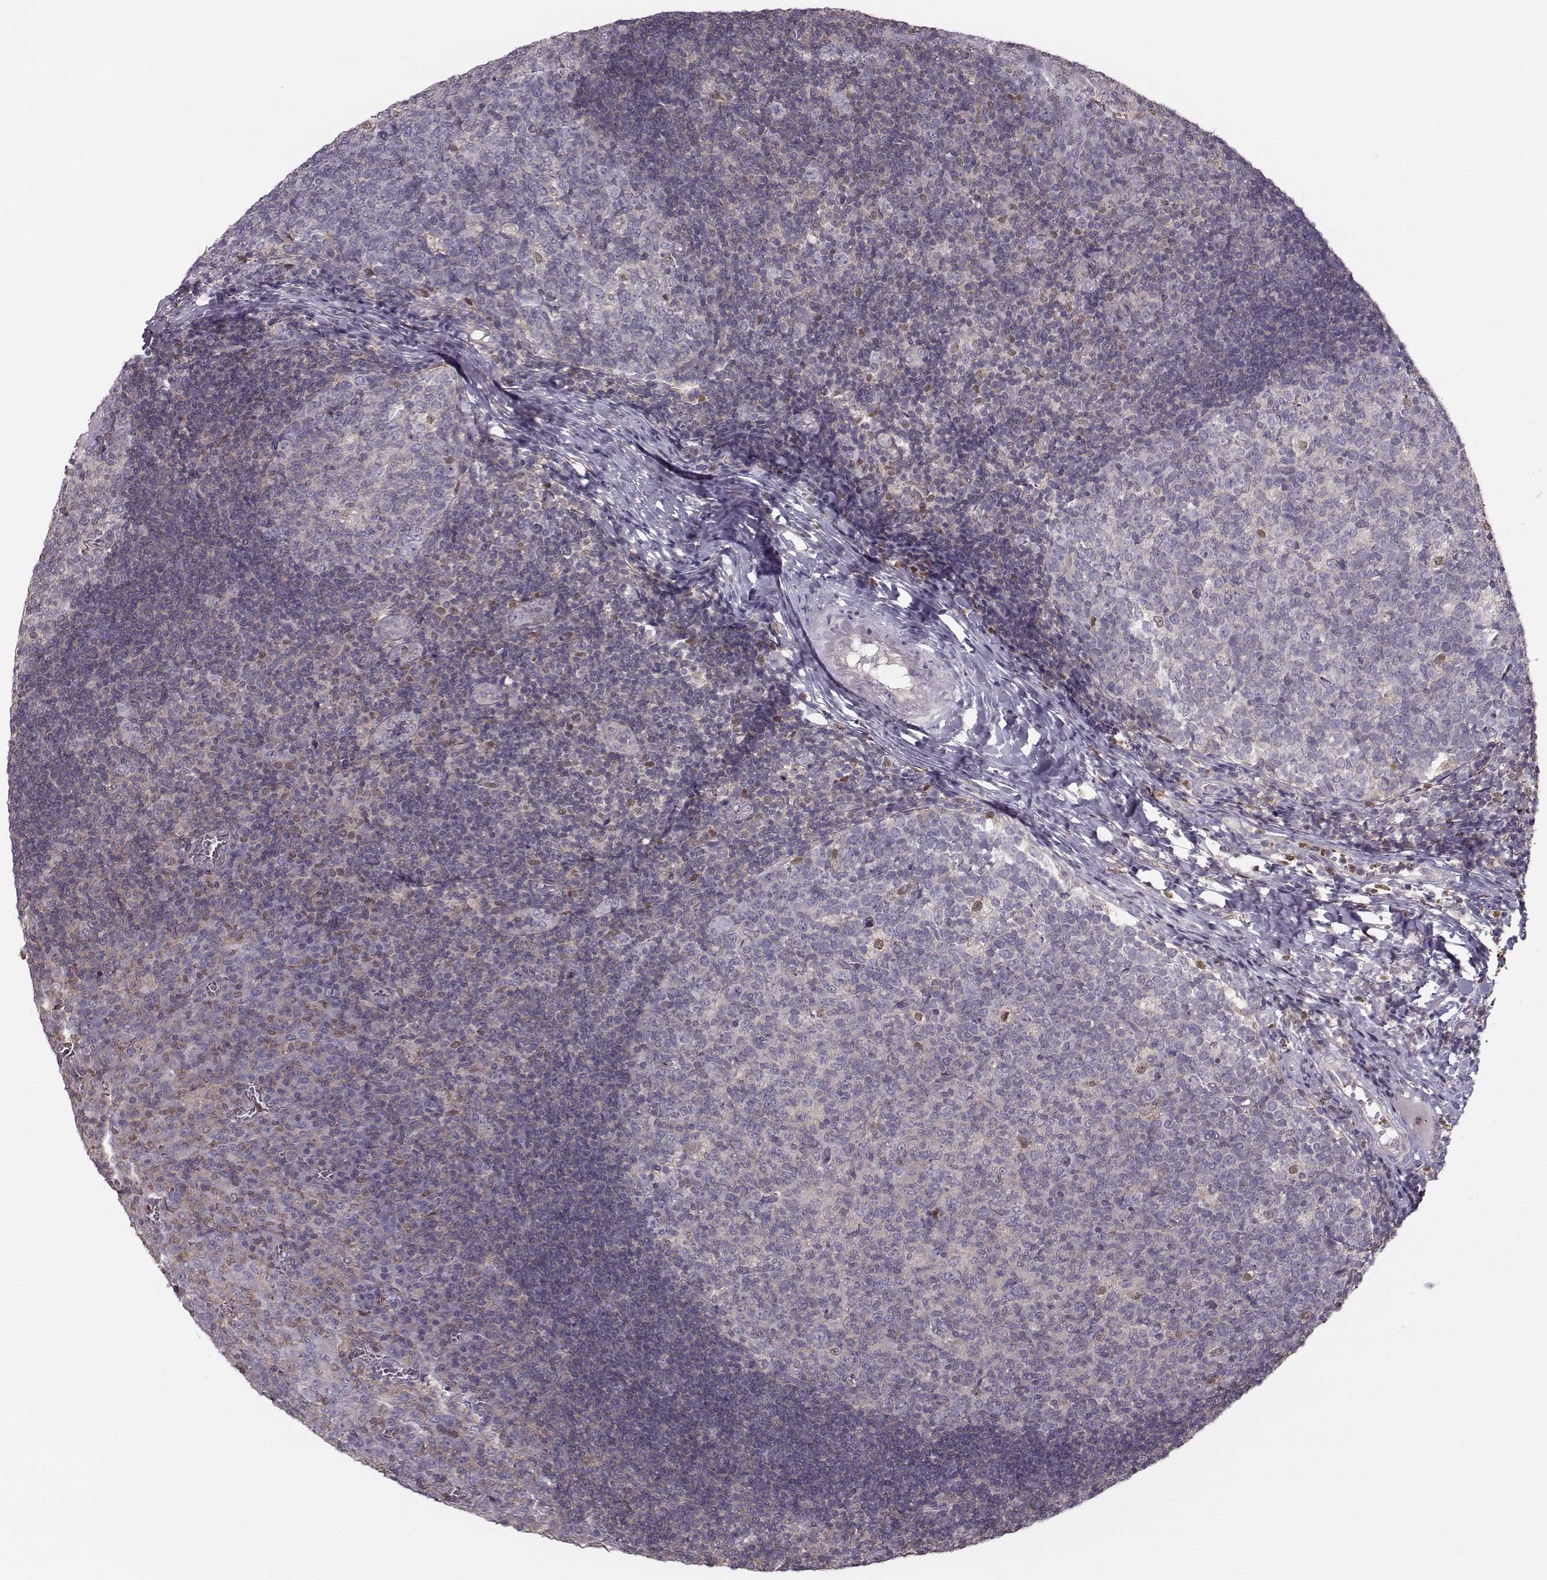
{"staining": {"intensity": "moderate", "quantity": "<25%", "location": "nuclear"}, "tissue": "tonsil", "cell_type": "Germinal center cells", "image_type": "normal", "snomed": [{"axis": "morphology", "description": "Normal tissue, NOS"}, {"axis": "topography", "description": "Tonsil"}], "caption": "Immunohistochemistry (IHC) photomicrograph of unremarkable tonsil: tonsil stained using immunohistochemistry (IHC) demonstrates low levels of moderate protein expression localized specifically in the nuclear of germinal center cells, appearing as a nuclear brown color.", "gene": "ASB16", "patient": {"sex": "female", "age": 13}}